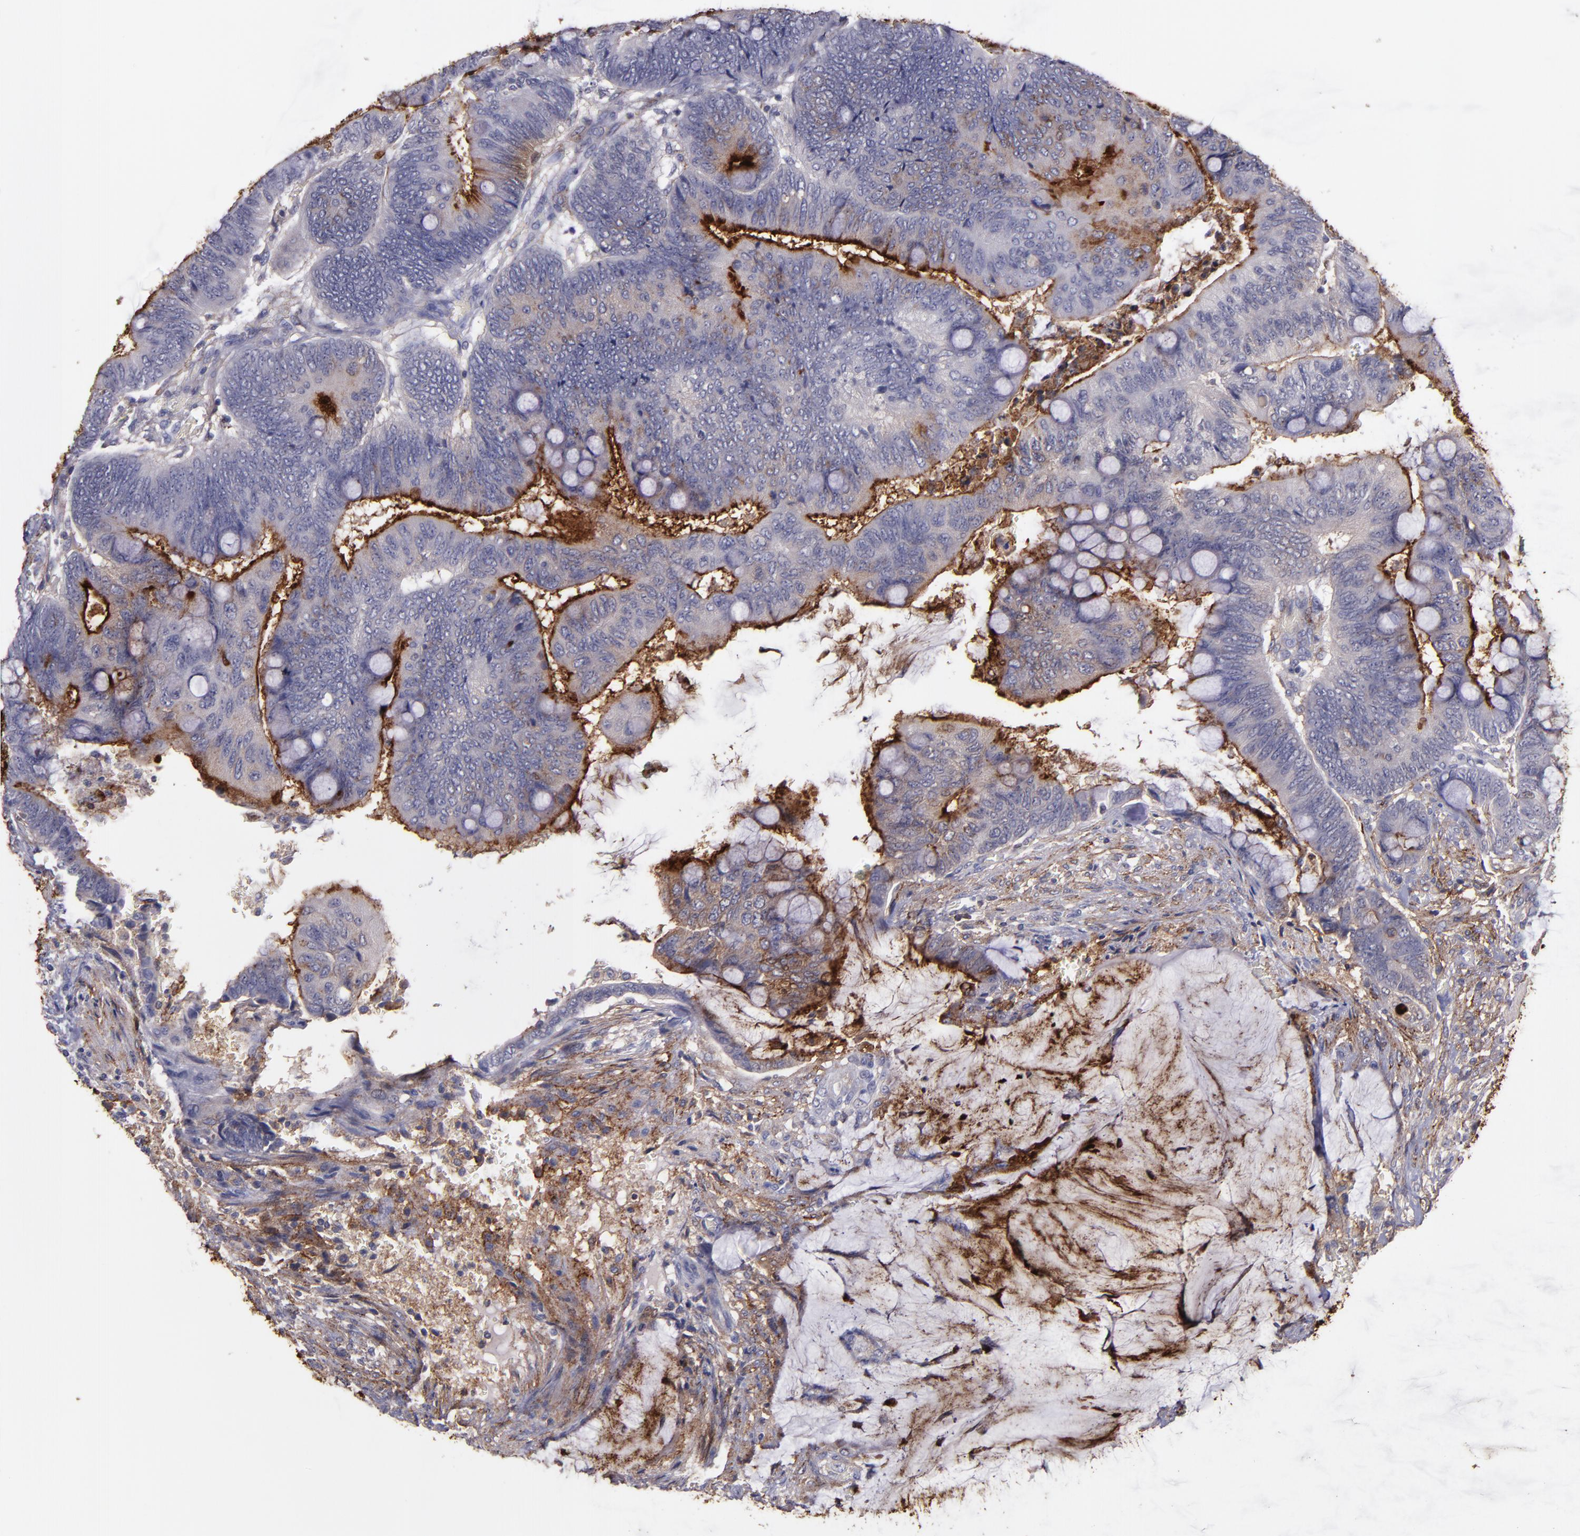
{"staining": {"intensity": "moderate", "quantity": ">75%", "location": "cytoplasmic/membranous"}, "tissue": "colorectal cancer", "cell_type": "Tumor cells", "image_type": "cancer", "snomed": [{"axis": "morphology", "description": "Normal tissue, NOS"}, {"axis": "morphology", "description": "Adenocarcinoma, NOS"}, {"axis": "topography", "description": "Rectum"}], "caption": "A photomicrograph of human adenocarcinoma (colorectal) stained for a protein exhibits moderate cytoplasmic/membranous brown staining in tumor cells. (DAB = brown stain, brightfield microscopy at high magnification).", "gene": "MFGE8", "patient": {"sex": "male", "age": 92}}